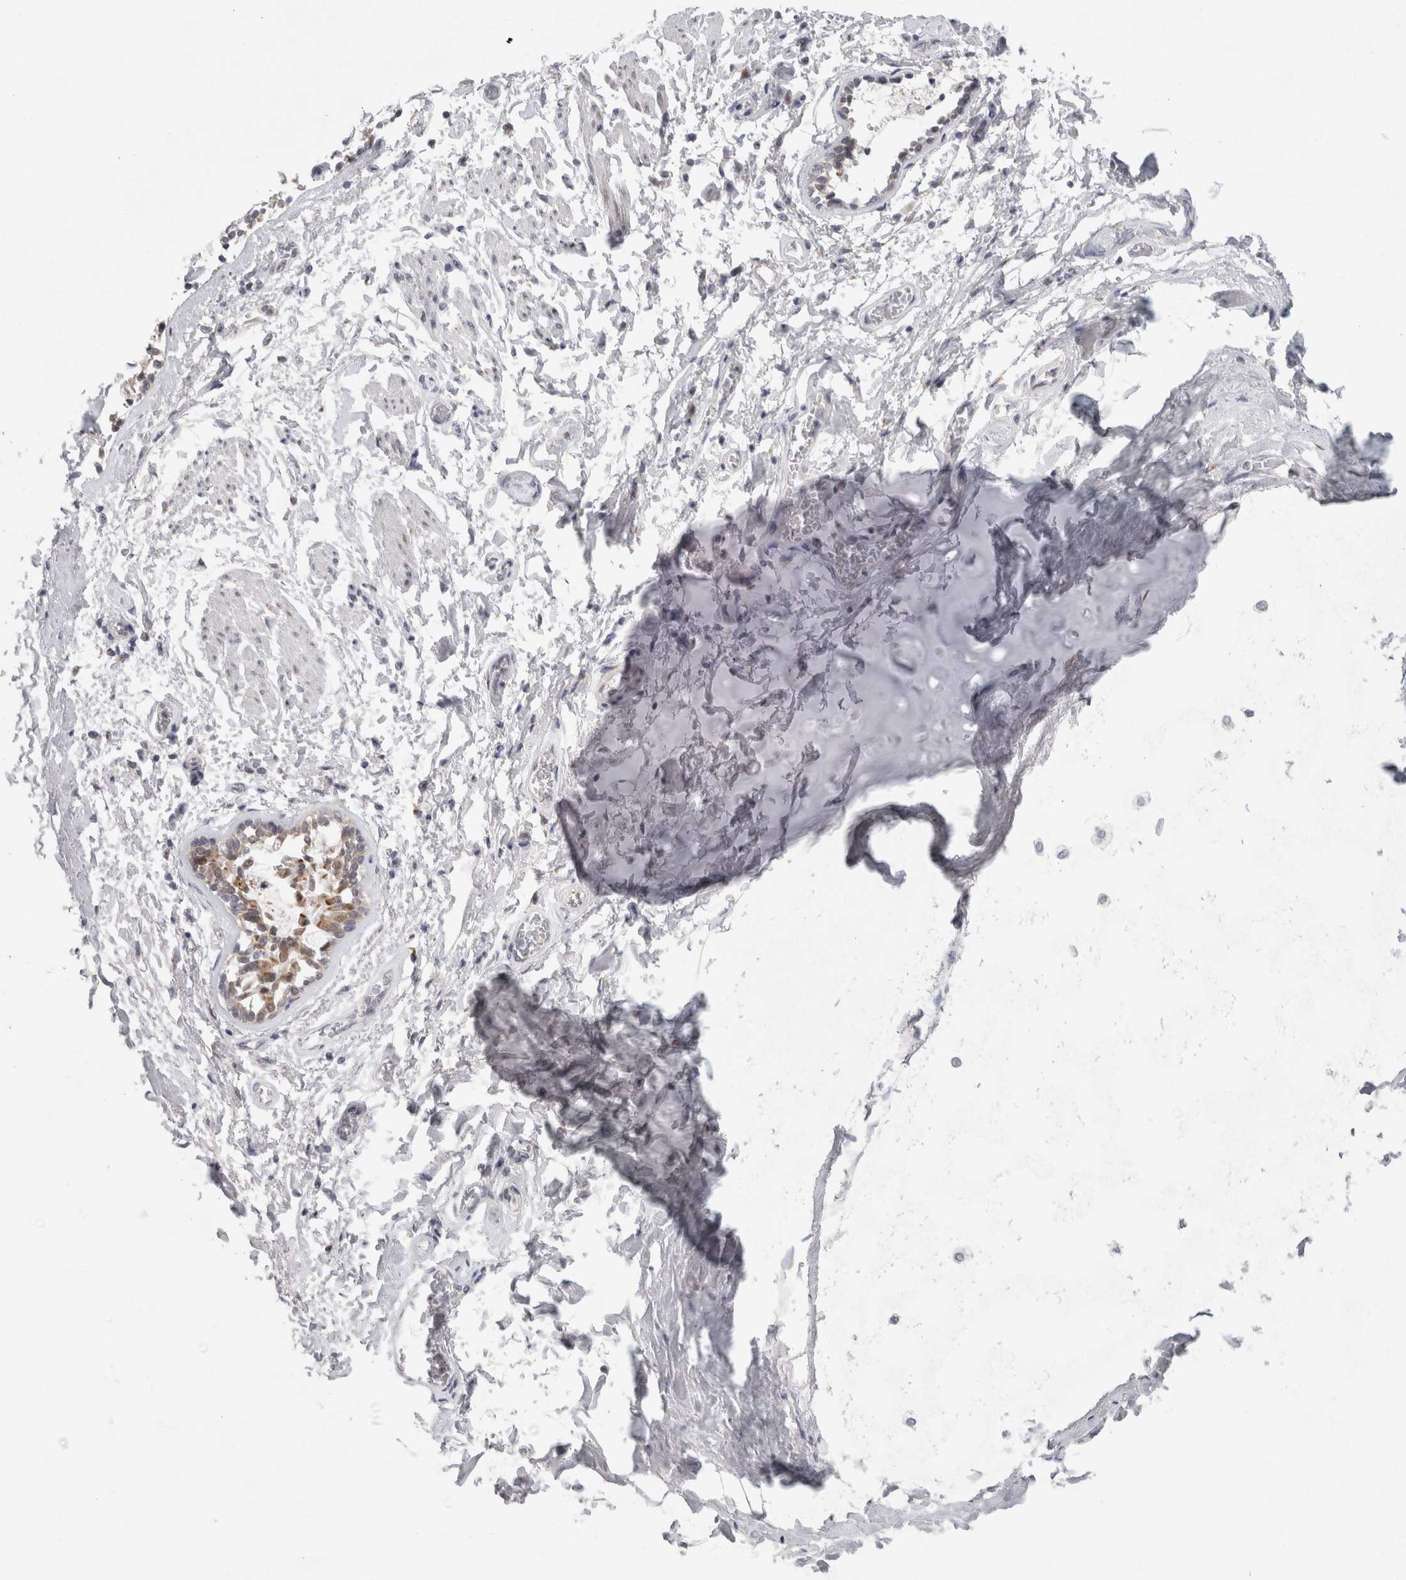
{"staining": {"intensity": "negative", "quantity": "none", "location": "none"}, "tissue": "soft tissue", "cell_type": "Chondrocytes", "image_type": "normal", "snomed": [{"axis": "morphology", "description": "Normal tissue, NOS"}, {"axis": "topography", "description": "Cartilage tissue"}, {"axis": "topography", "description": "Lung"}], "caption": "Chondrocytes are negative for brown protein staining in benign soft tissue. (DAB IHC, high magnification).", "gene": "TRMT1L", "patient": {"sex": "female", "age": 77}}